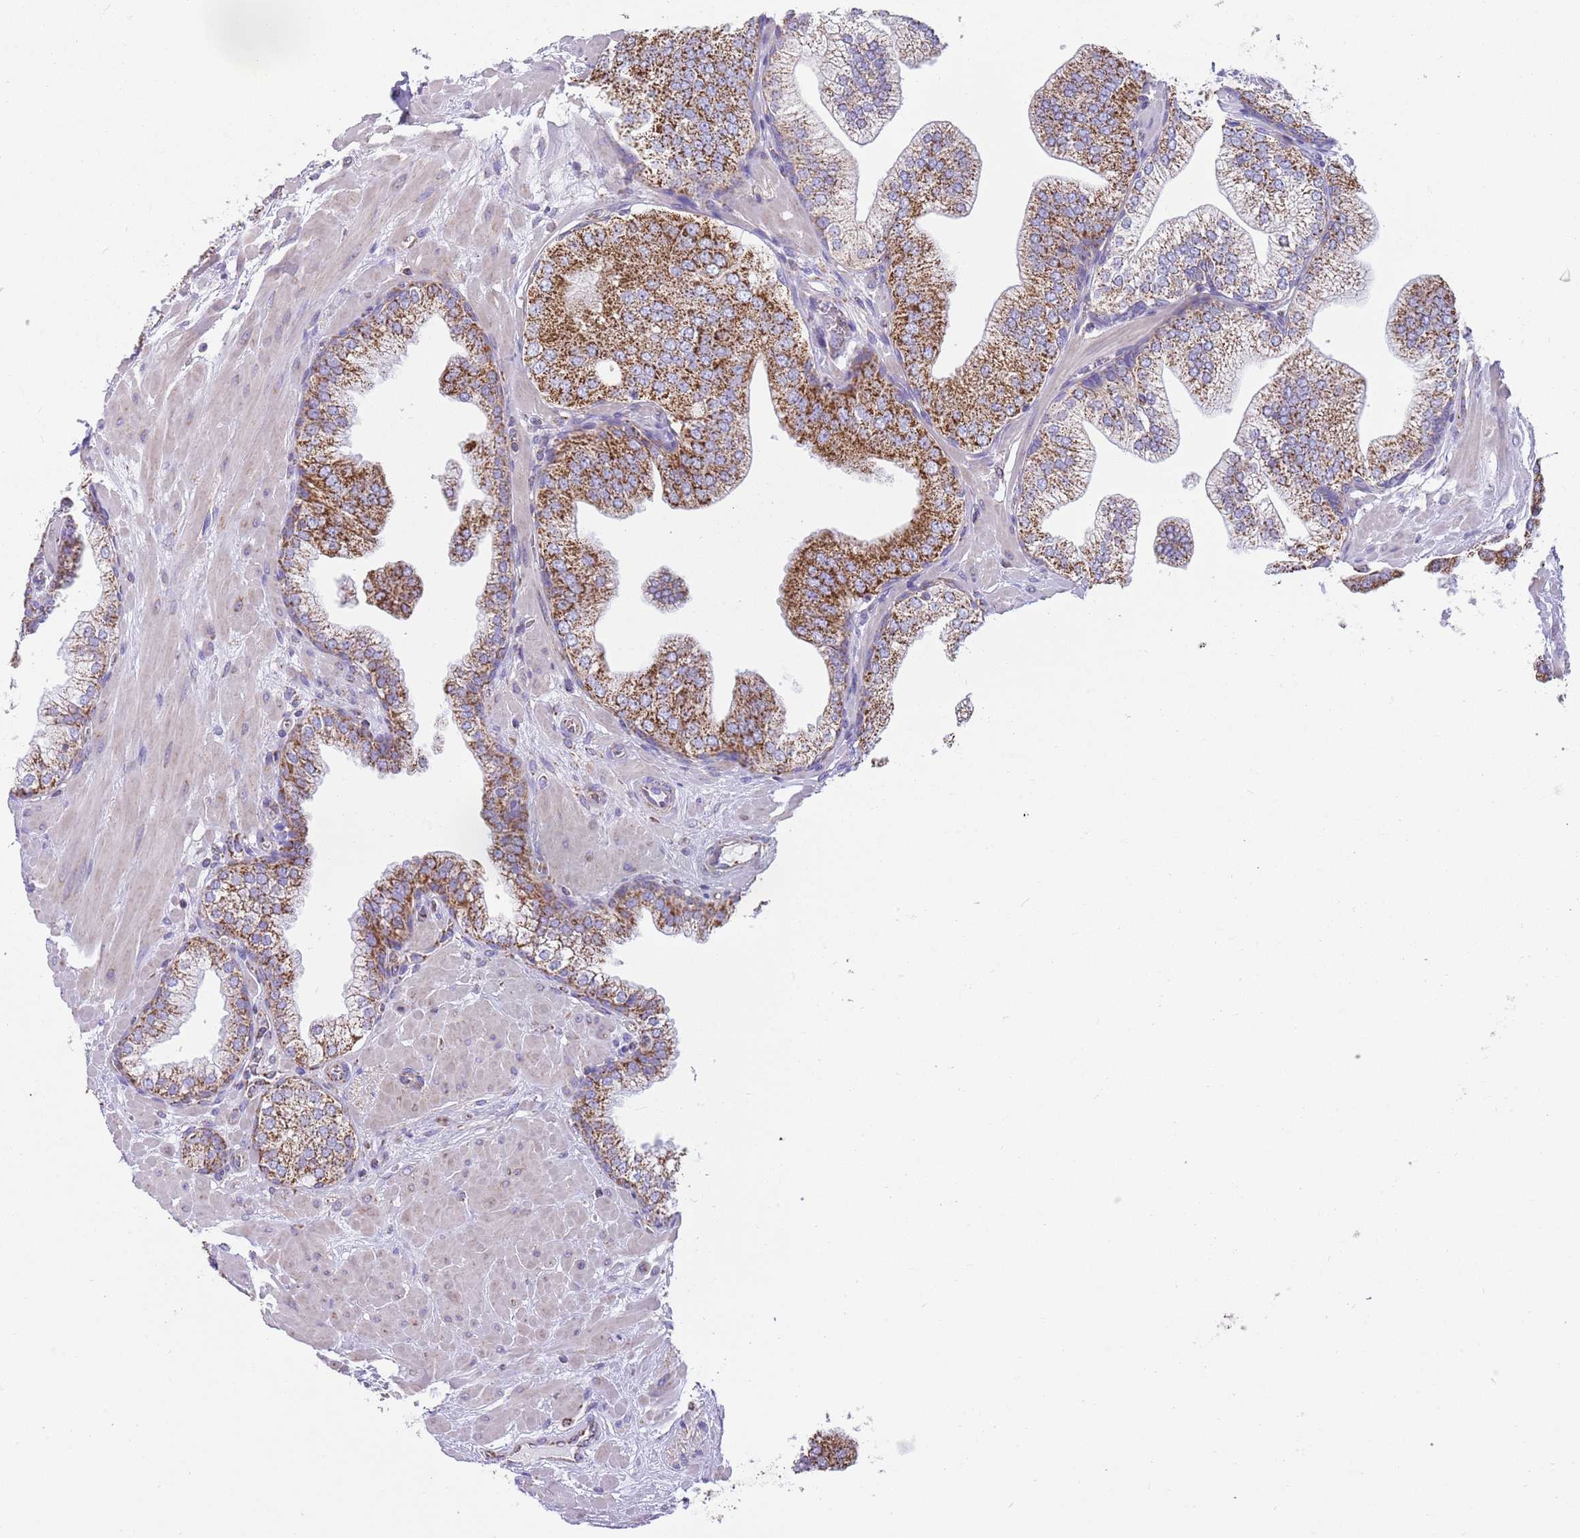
{"staining": {"intensity": "strong", "quantity": ">75%", "location": "cytoplasmic/membranous"}, "tissue": "prostate", "cell_type": "Glandular cells", "image_type": "normal", "snomed": [{"axis": "morphology", "description": "Normal tissue, NOS"}, {"axis": "topography", "description": "Prostate"}], "caption": "Protein expression analysis of benign human prostate reveals strong cytoplasmic/membranous positivity in approximately >75% of glandular cells. (brown staining indicates protein expression, while blue staining denotes nuclei).", "gene": "TTLL1", "patient": {"sex": "male", "age": 60}}